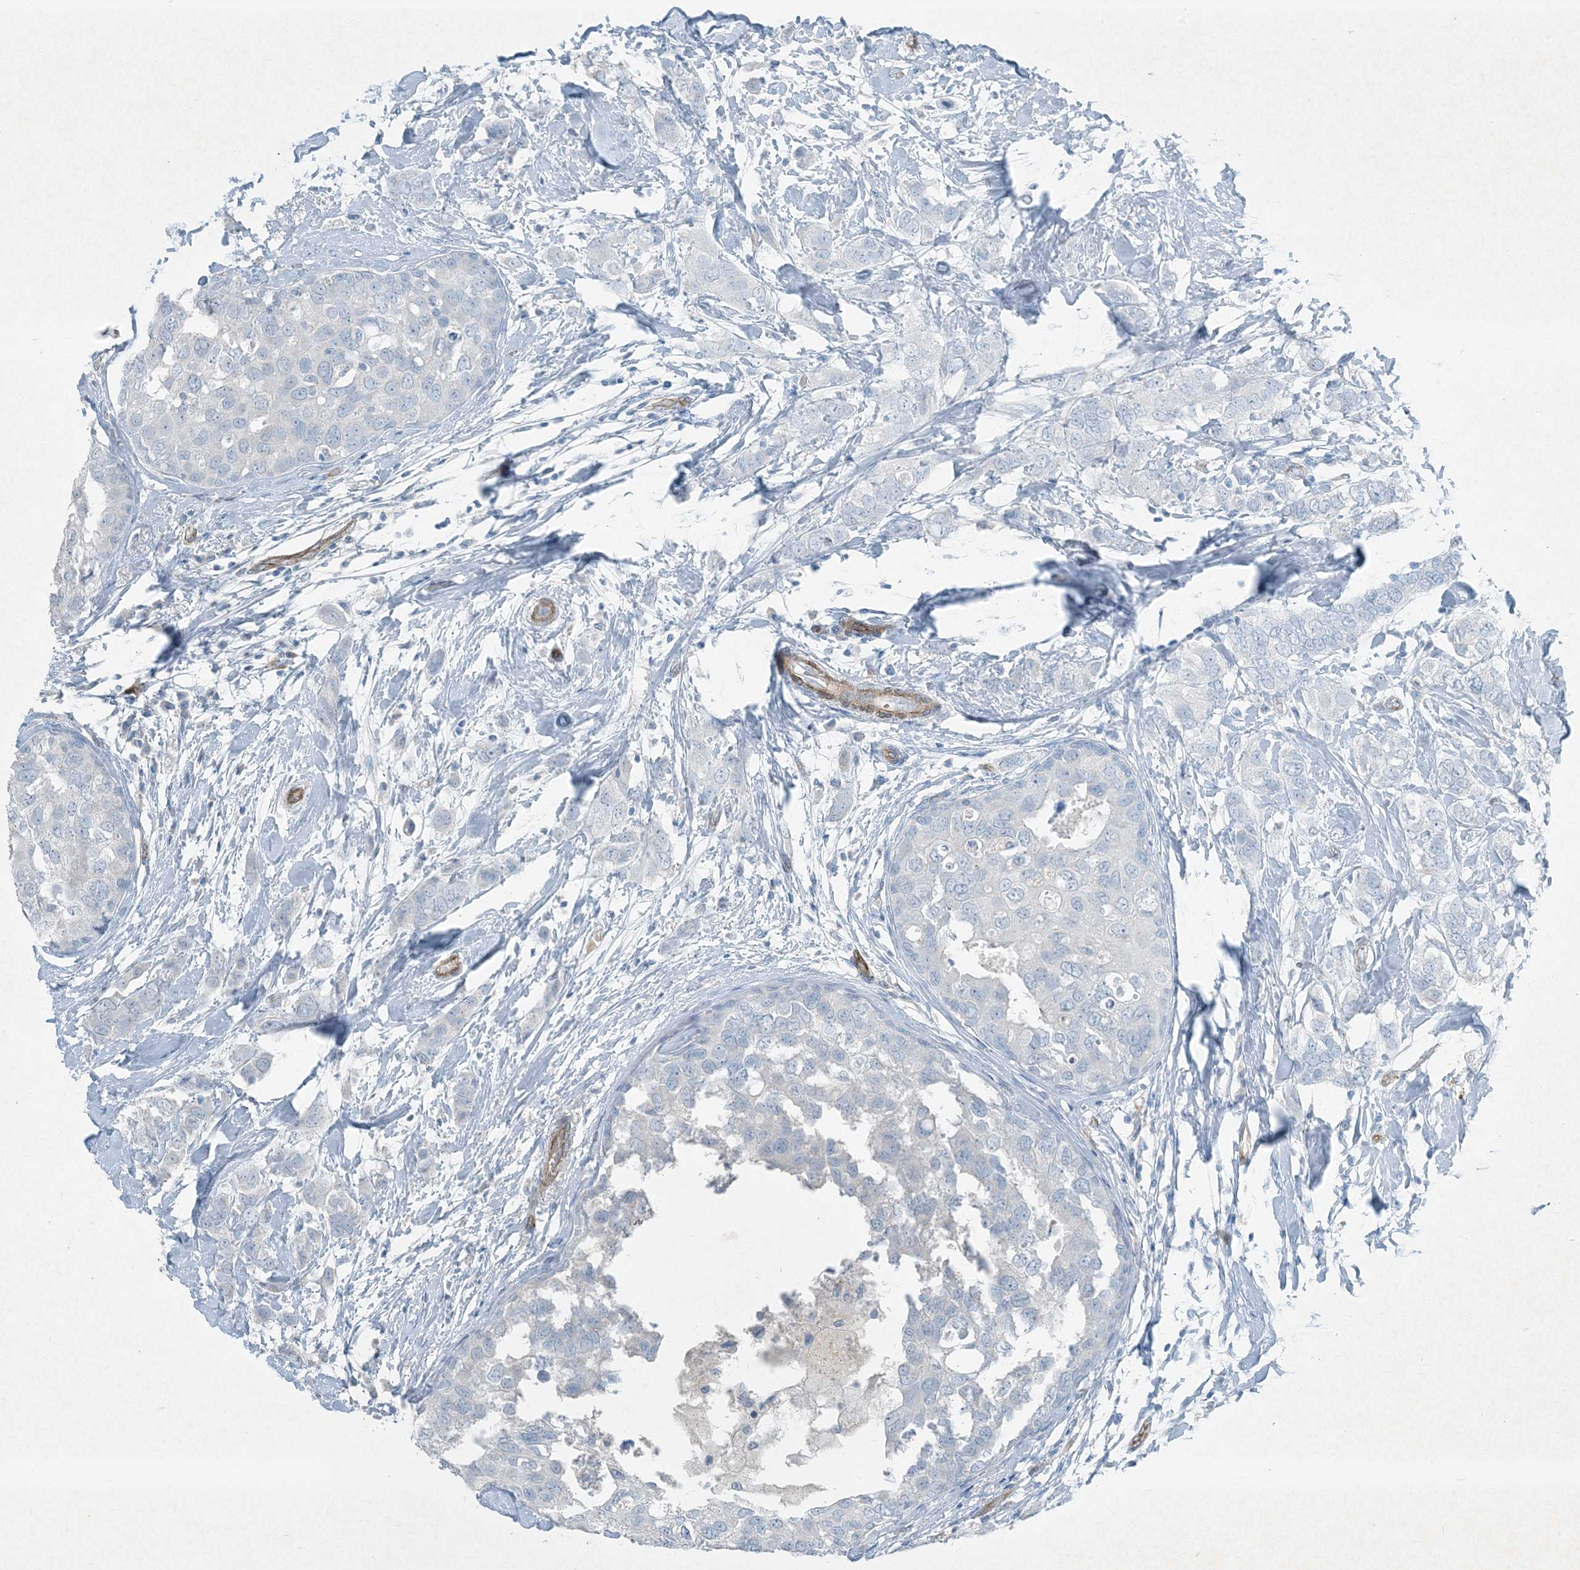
{"staining": {"intensity": "negative", "quantity": "none", "location": "none"}, "tissue": "breast cancer", "cell_type": "Tumor cells", "image_type": "cancer", "snomed": [{"axis": "morphology", "description": "Duct carcinoma"}, {"axis": "topography", "description": "Breast"}], "caption": "Human breast cancer stained for a protein using IHC displays no staining in tumor cells.", "gene": "PGM5", "patient": {"sex": "female", "age": 50}}